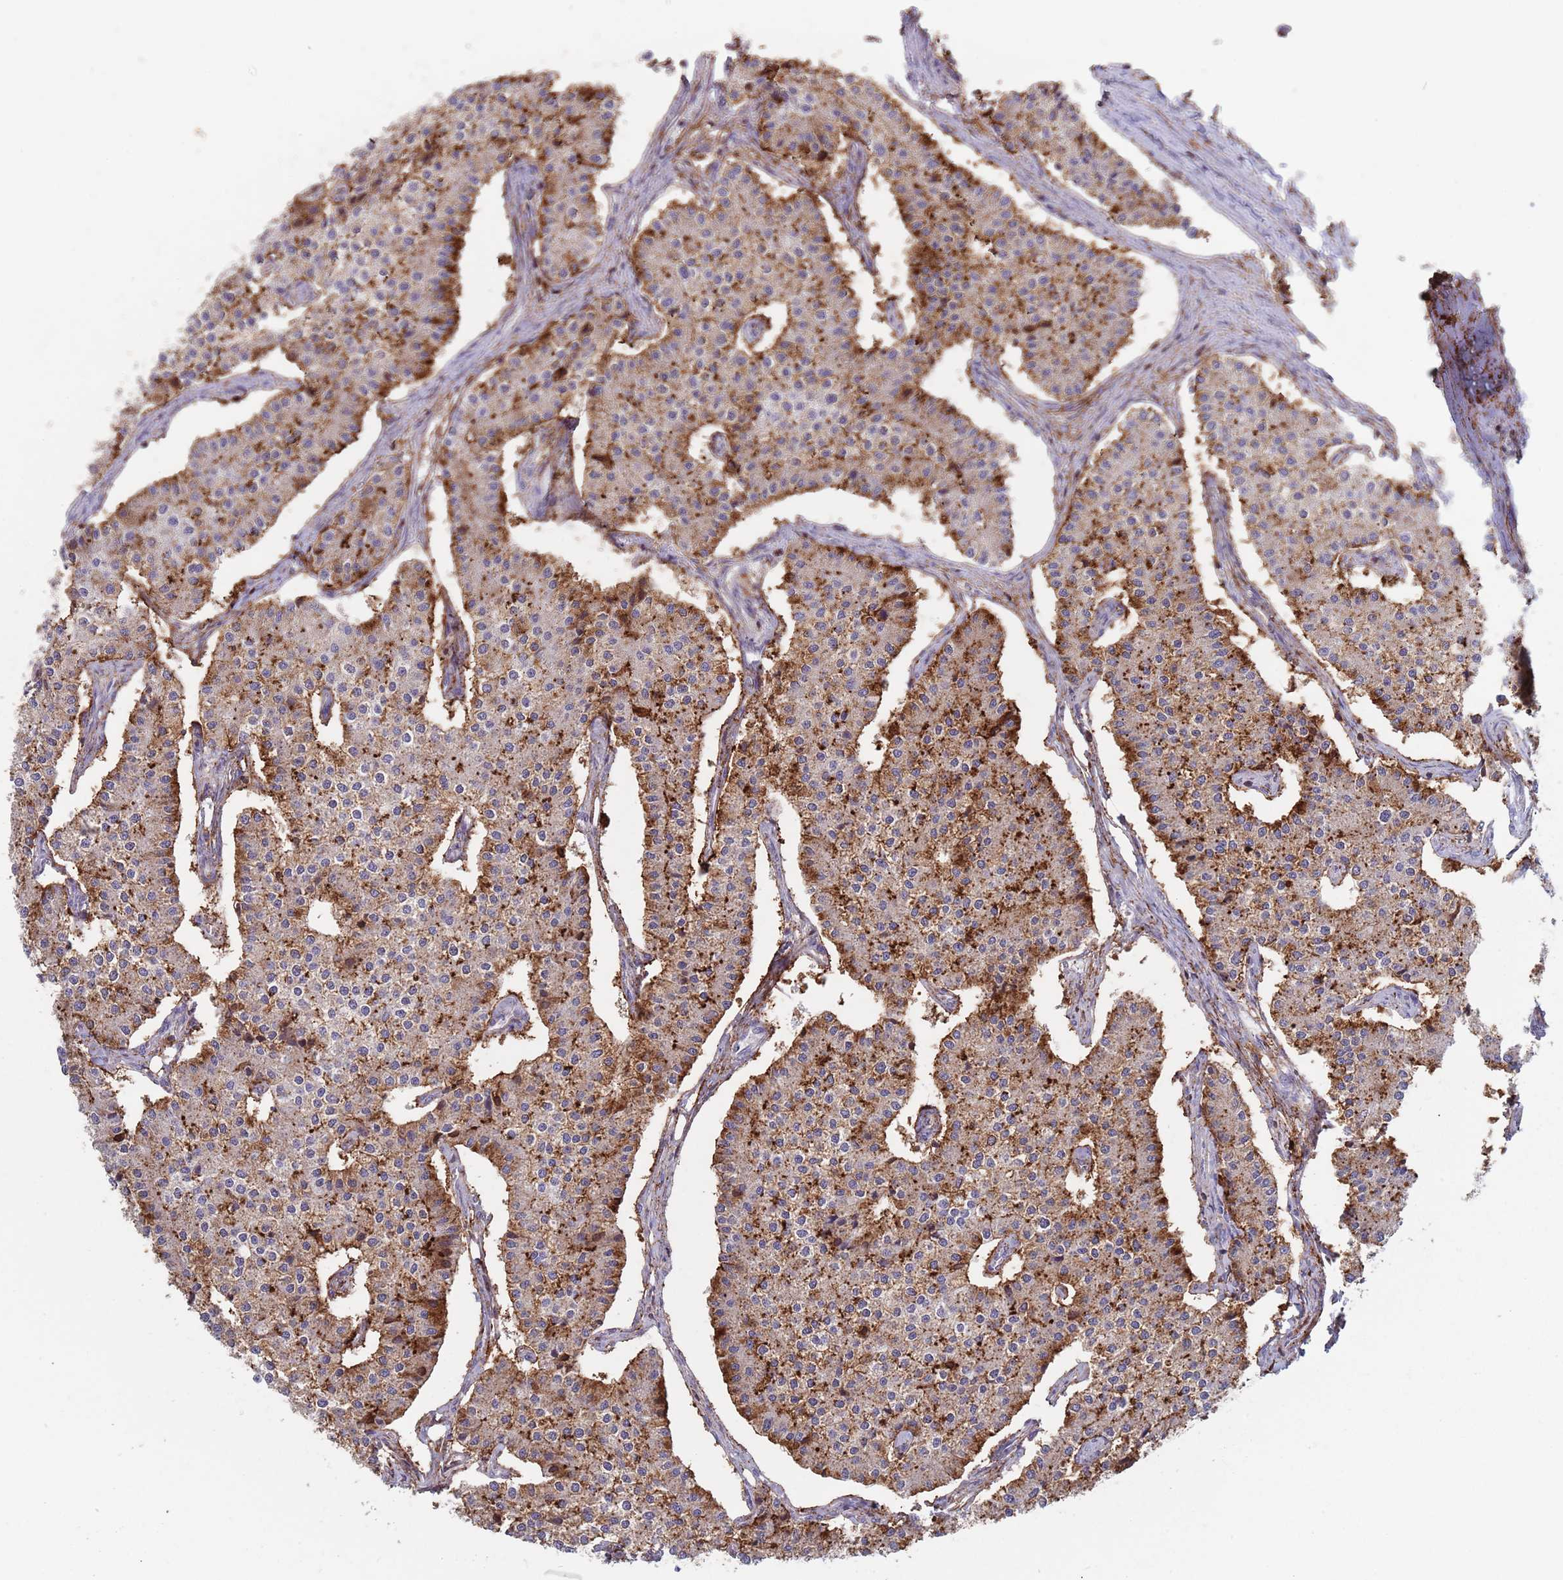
{"staining": {"intensity": "moderate", "quantity": "25%-75%", "location": "cytoplasmic/membranous"}, "tissue": "carcinoid", "cell_type": "Tumor cells", "image_type": "cancer", "snomed": [{"axis": "morphology", "description": "Carcinoid, malignant, NOS"}, {"axis": "topography", "description": "Colon"}], "caption": "Moderate cytoplasmic/membranous expression is seen in about 25%-75% of tumor cells in malignant carcinoid.", "gene": "RNF144A", "patient": {"sex": "female", "age": 52}}